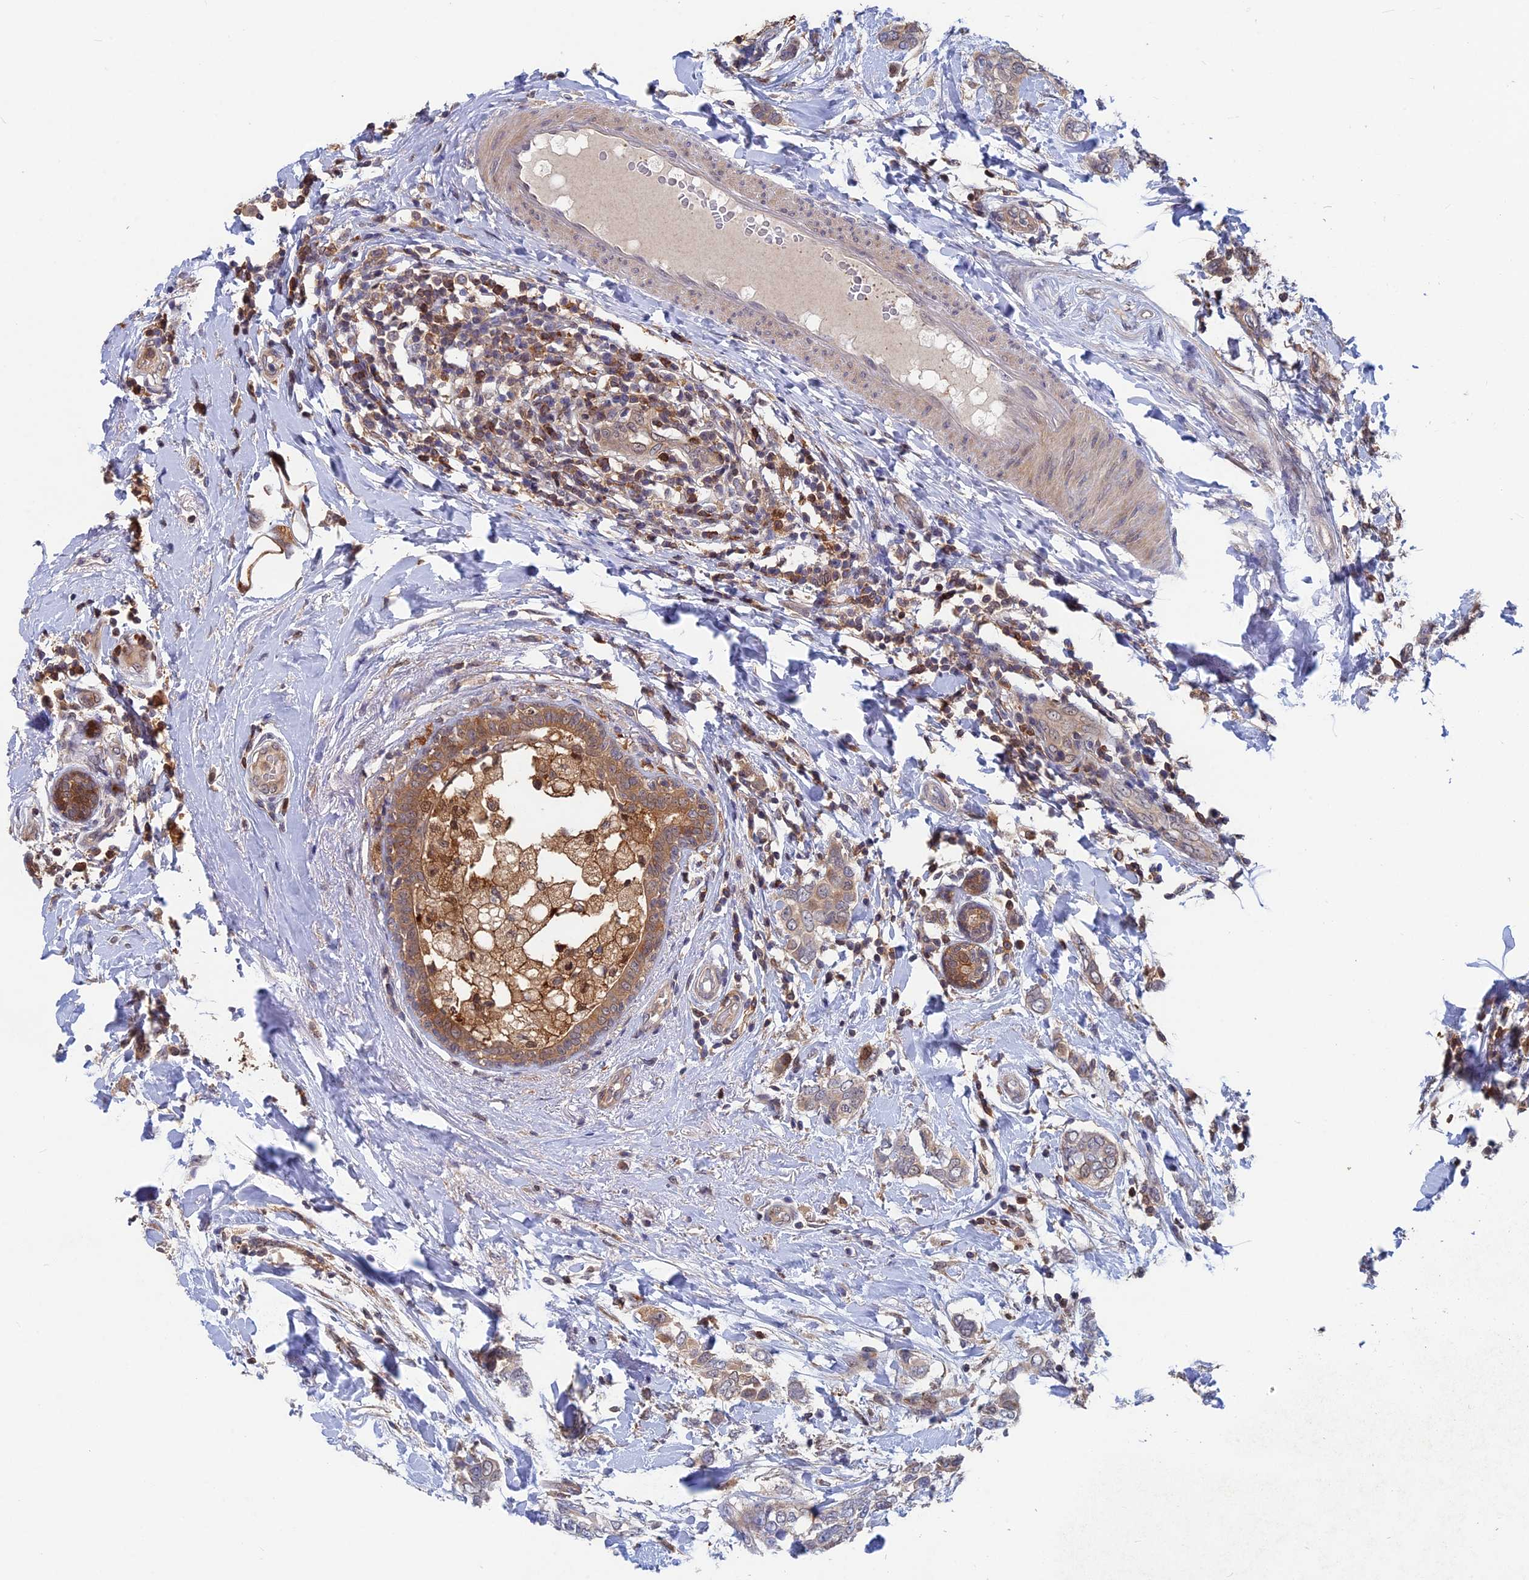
{"staining": {"intensity": "moderate", "quantity": "<25%", "location": "cytoplasmic/membranous"}, "tissue": "breast cancer", "cell_type": "Tumor cells", "image_type": "cancer", "snomed": [{"axis": "morphology", "description": "Lobular carcinoma"}, {"axis": "topography", "description": "Breast"}], "caption": "Moderate cytoplasmic/membranous positivity is appreciated in approximately <25% of tumor cells in breast cancer (lobular carcinoma).", "gene": "BLVRA", "patient": {"sex": "female", "age": 51}}